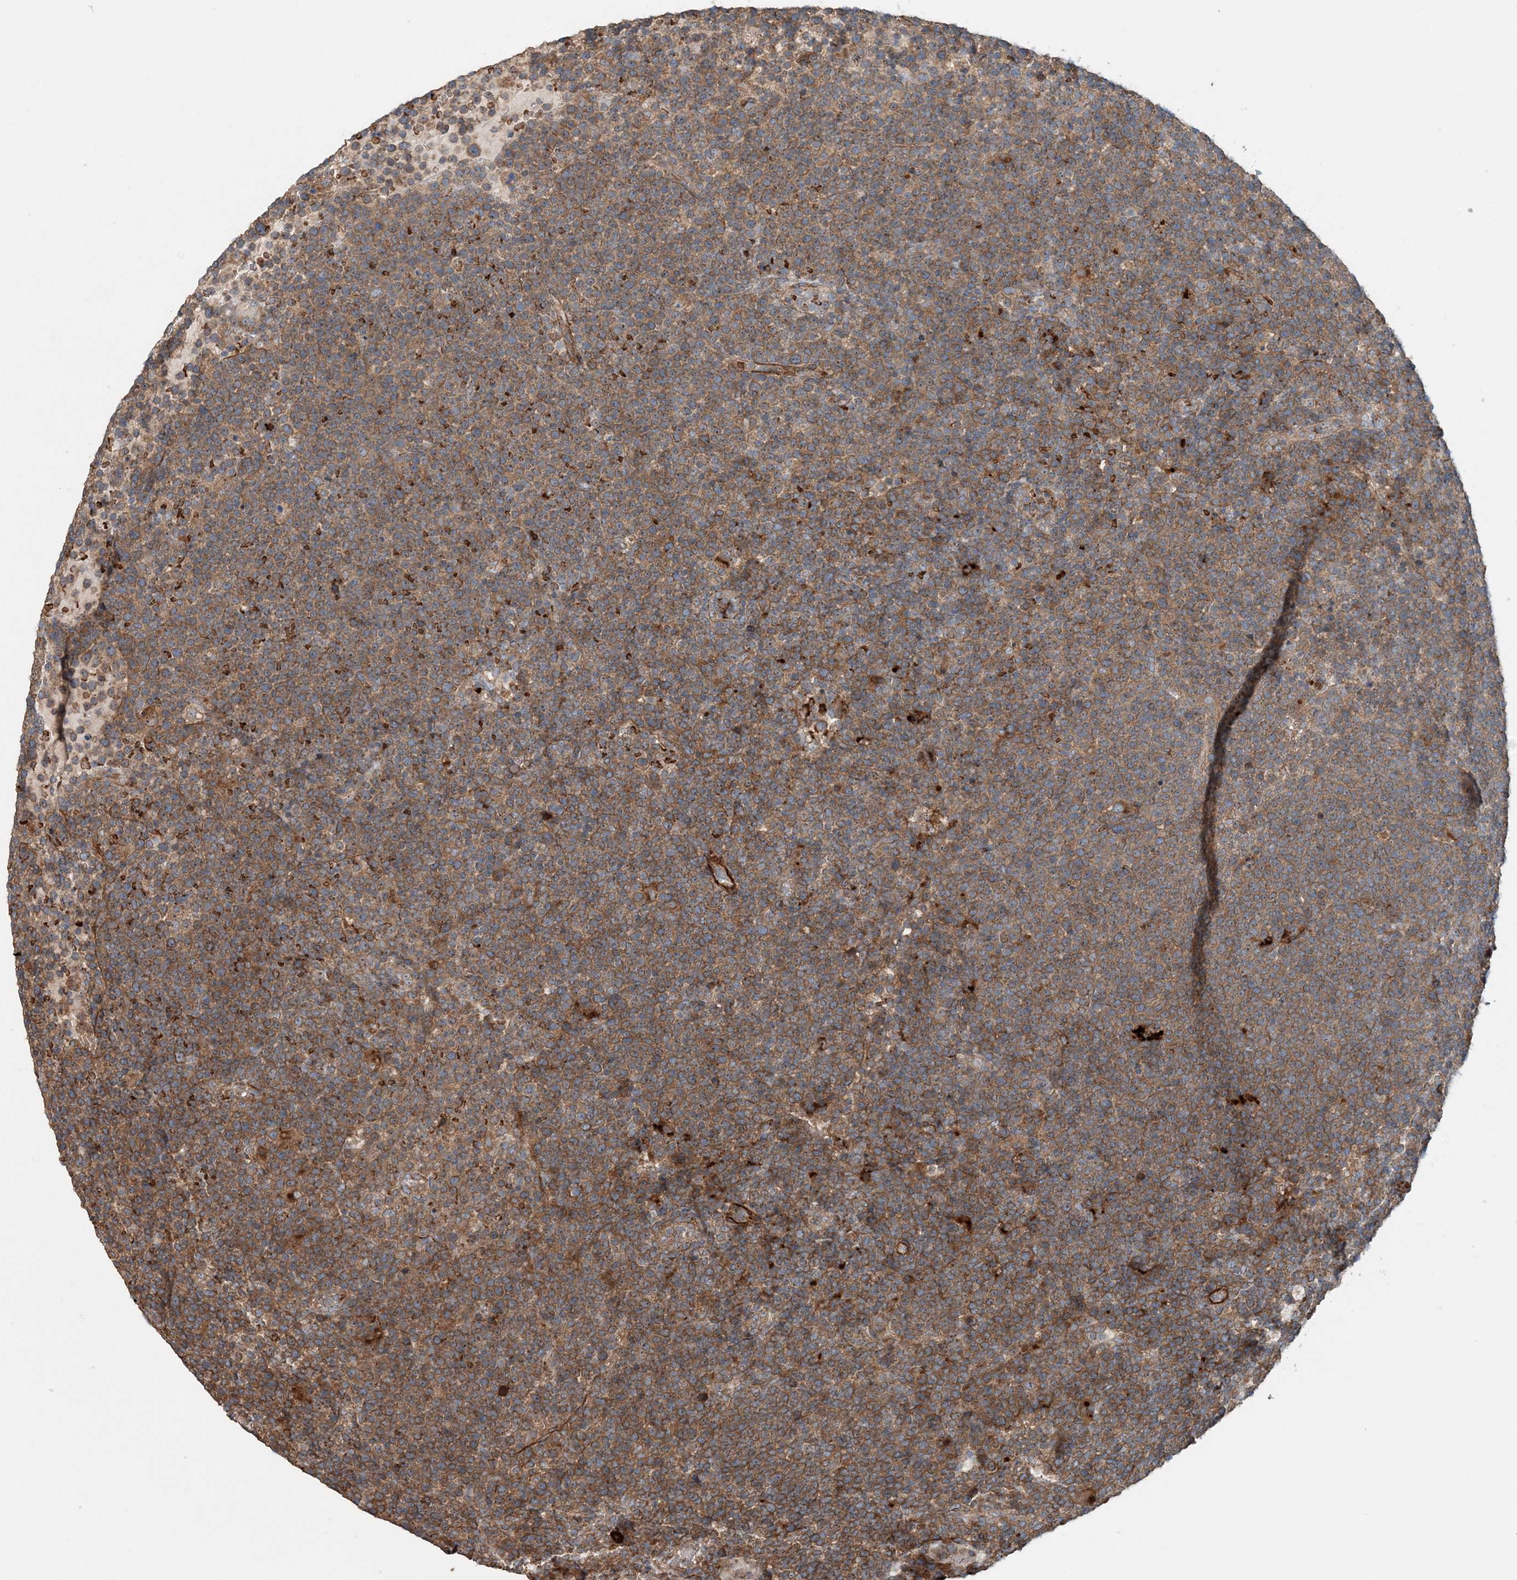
{"staining": {"intensity": "moderate", "quantity": ">75%", "location": "cytoplasmic/membranous"}, "tissue": "lymphoma", "cell_type": "Tumor cells", "image_type": "cancer", "snomed": [{"axis": "morphology", "description": "Malignant lymphoma, non-Hodgkin's type, High grade"}, {"axis": "topography", "description": "Lymph node"}], "caption": "Malignant lymphoma, non-Hodgkin's type (high-grade) tissue demonstrates moderate cytoplasmic/membranous staining in approximately >75% of tumor cells, visualized by immunohistochemistry.", "gene": "TTI1", "patient": {"sex": "male", "age": 61}}